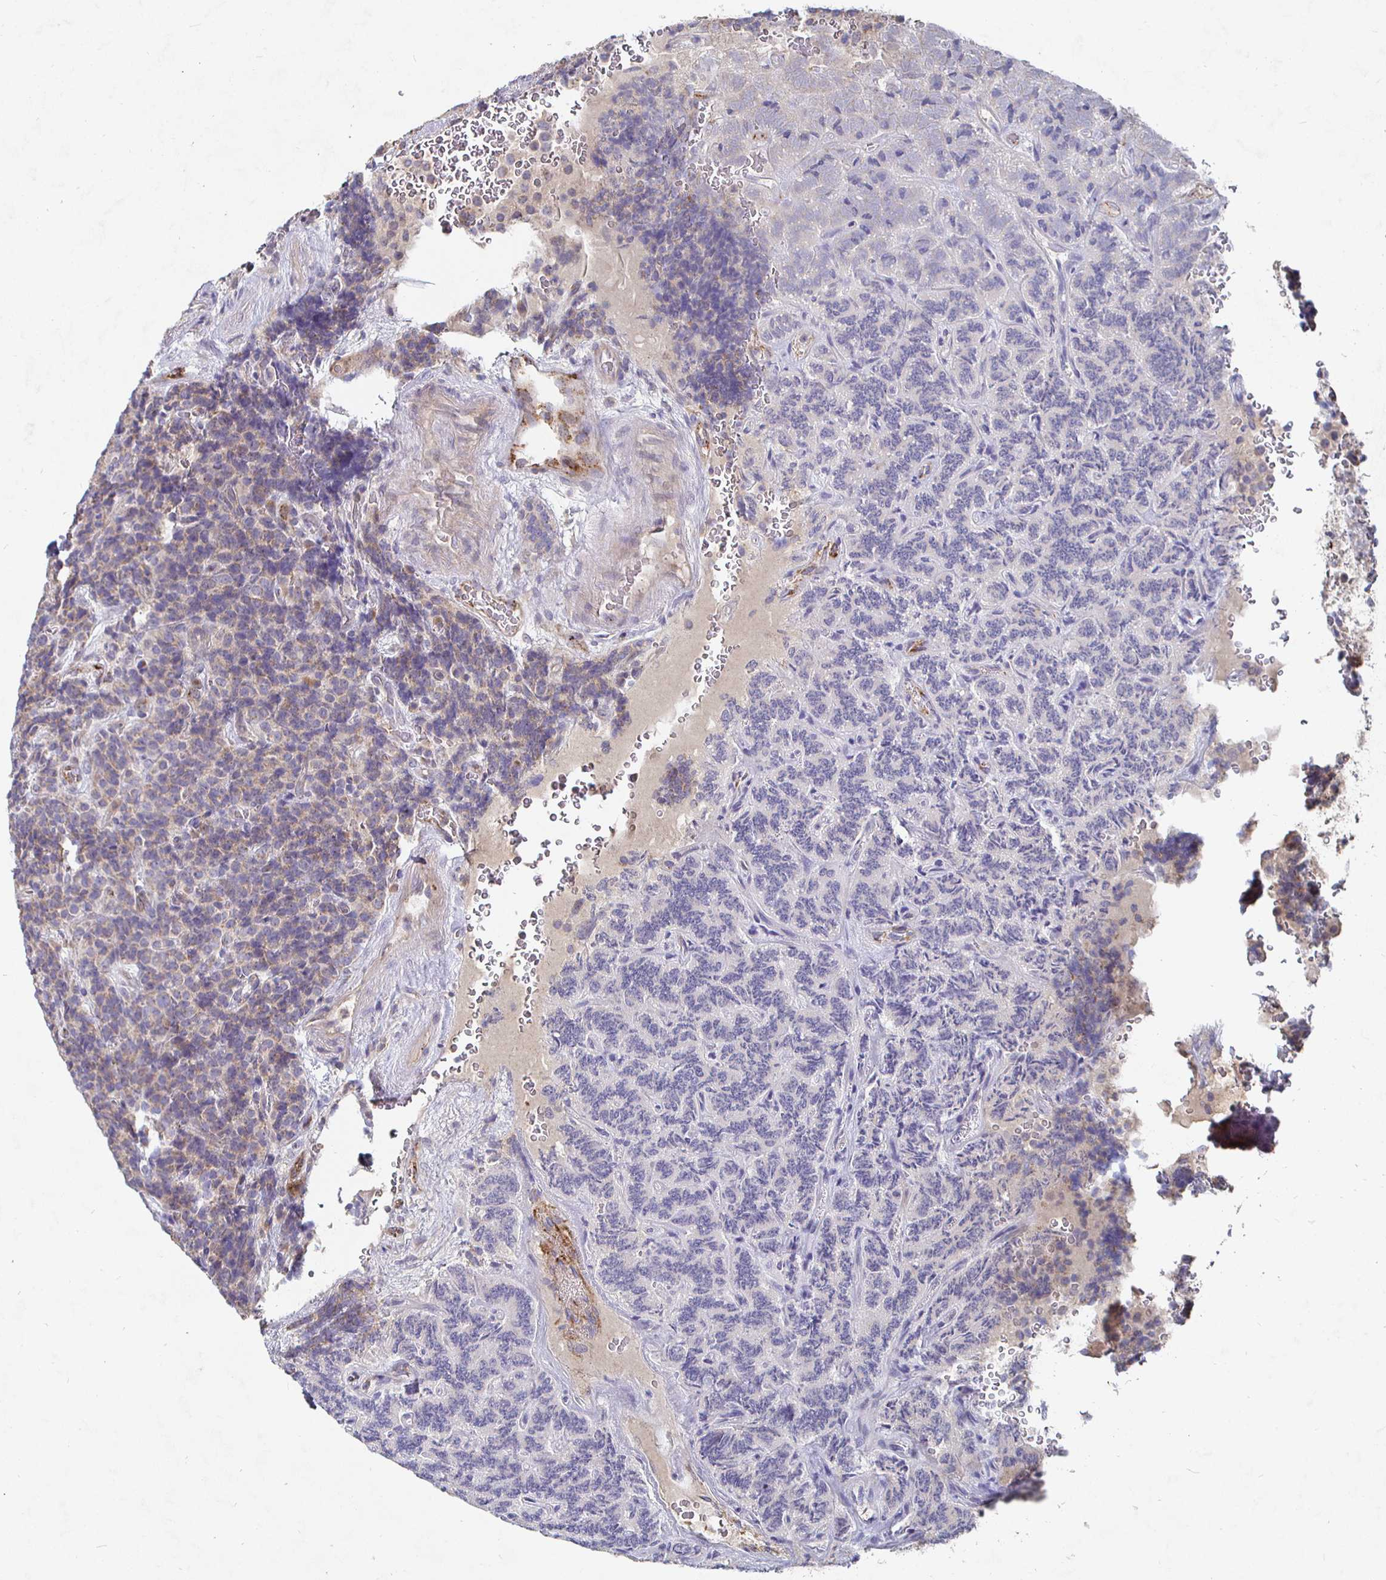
{"staining": {"intensity": "weak", "quantity": "25%-75%", "location": "cytoplasmic/membranous"}, "tissue": "carcinoid", "cell_type": "Tumor cells", "image_type": "cancer", "snomed": [{"axis": "morphology", "description": "Carcinoid, malignant, NOS"}, {"axis": "topography", "description": "Pancreas"}], "caption": "A histopathology image of human carcinoid (malignant) stained for a protein demonstrates weak cytoplasmic/membranous brown staining in tumor cells.", "gene": "NRSN1", "patient": {"sex": "male", "age": 36}}